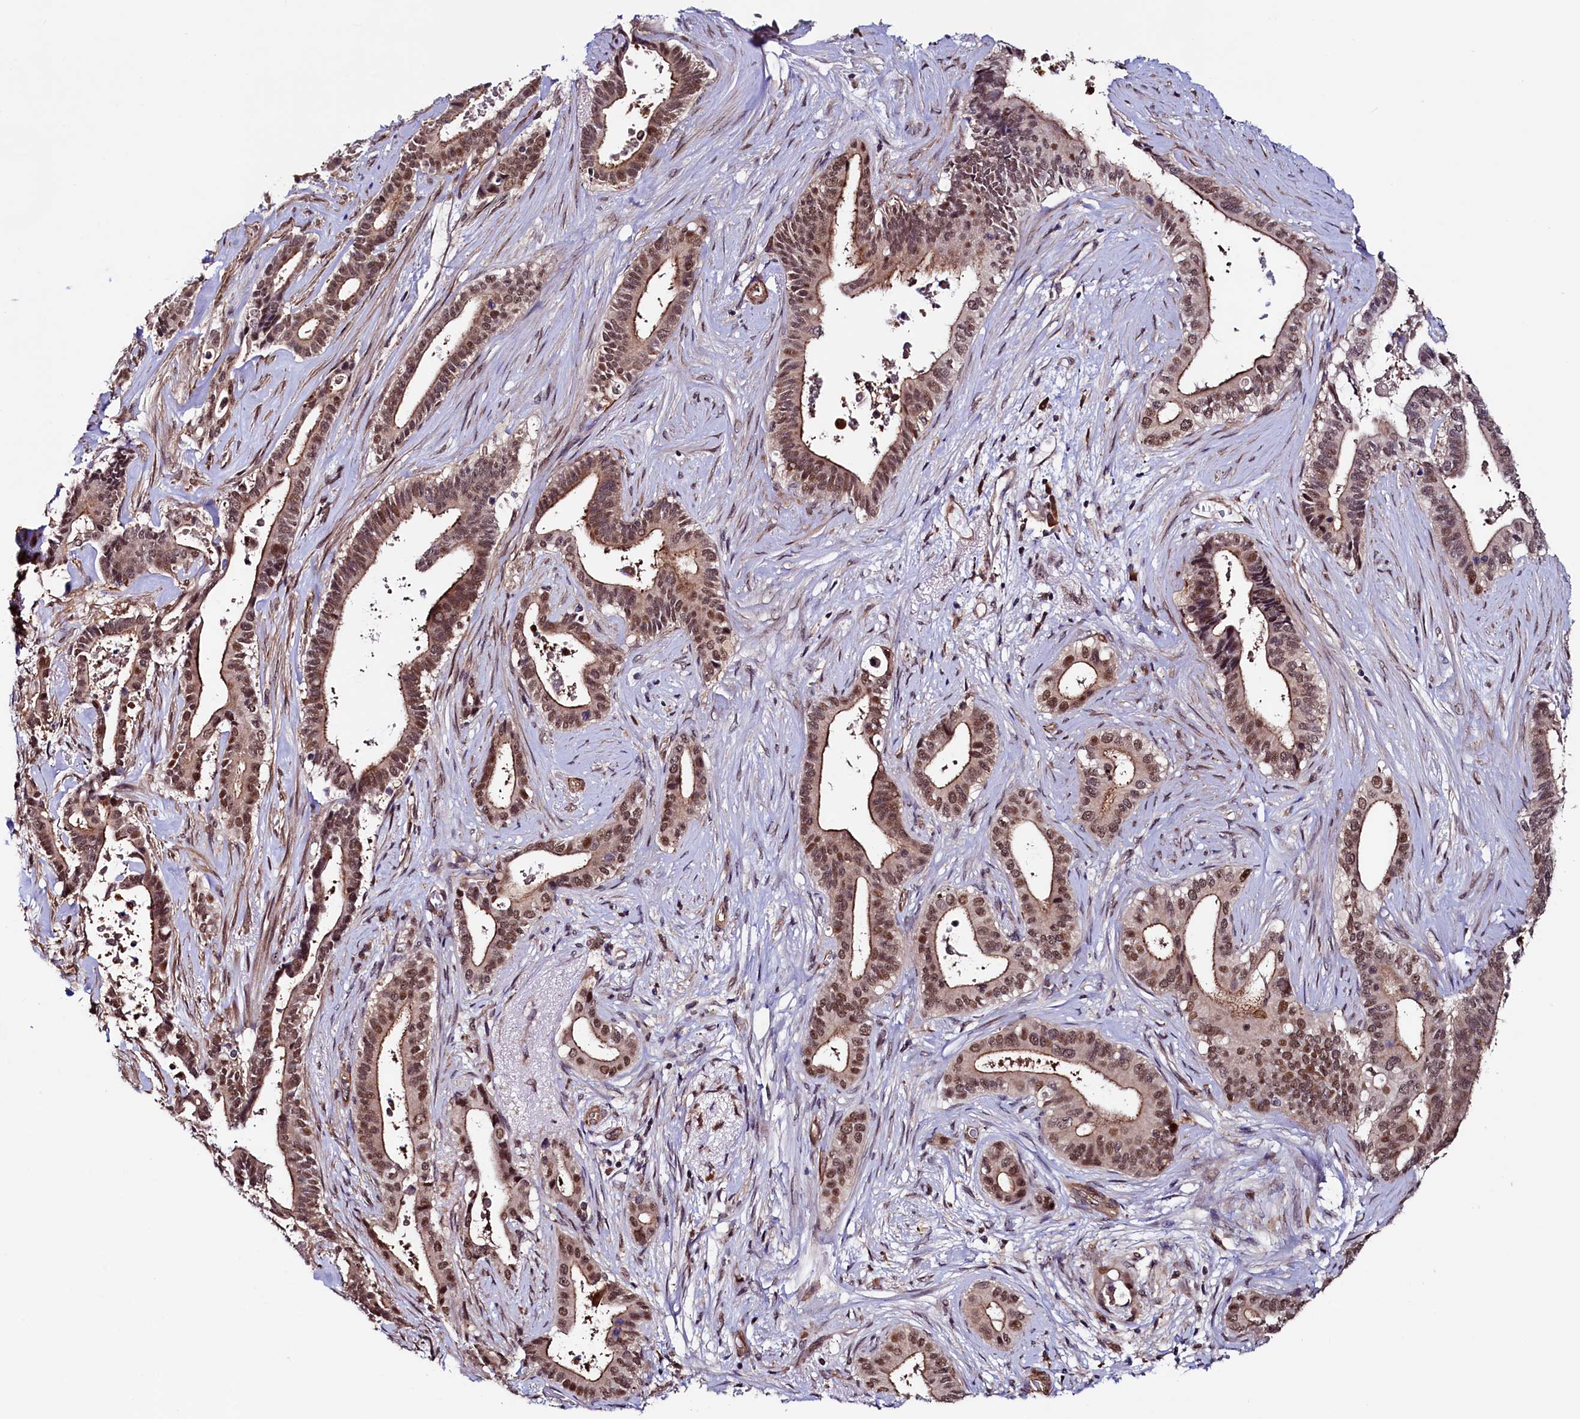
{"staining": {"intensity": "moderate", "quantity": ">75%", "location": "cytoplasmic/membranous,nuclear"}, "tissue": "pancreatic cancer", "cell_type": "Tumor cells", "image_type": "cancer", "snomed": [{"axis": "morphology", "description": "Adenocarcinoma, NOS"}, {"axis": "topography", "description": "Pancreas"}], "caption": "High-magnification brightfield microscopy of pancreatic adenocarcinoma stained with DAB (brown) and counterstained with hematoxylin (blue). tumor cells exhibit moderate cytoplasmic/membranous and nuclear staining is identified in approximately>75% of cells.", "gene": "LEO1", "patient": {"sex": "female", "age": 77}}